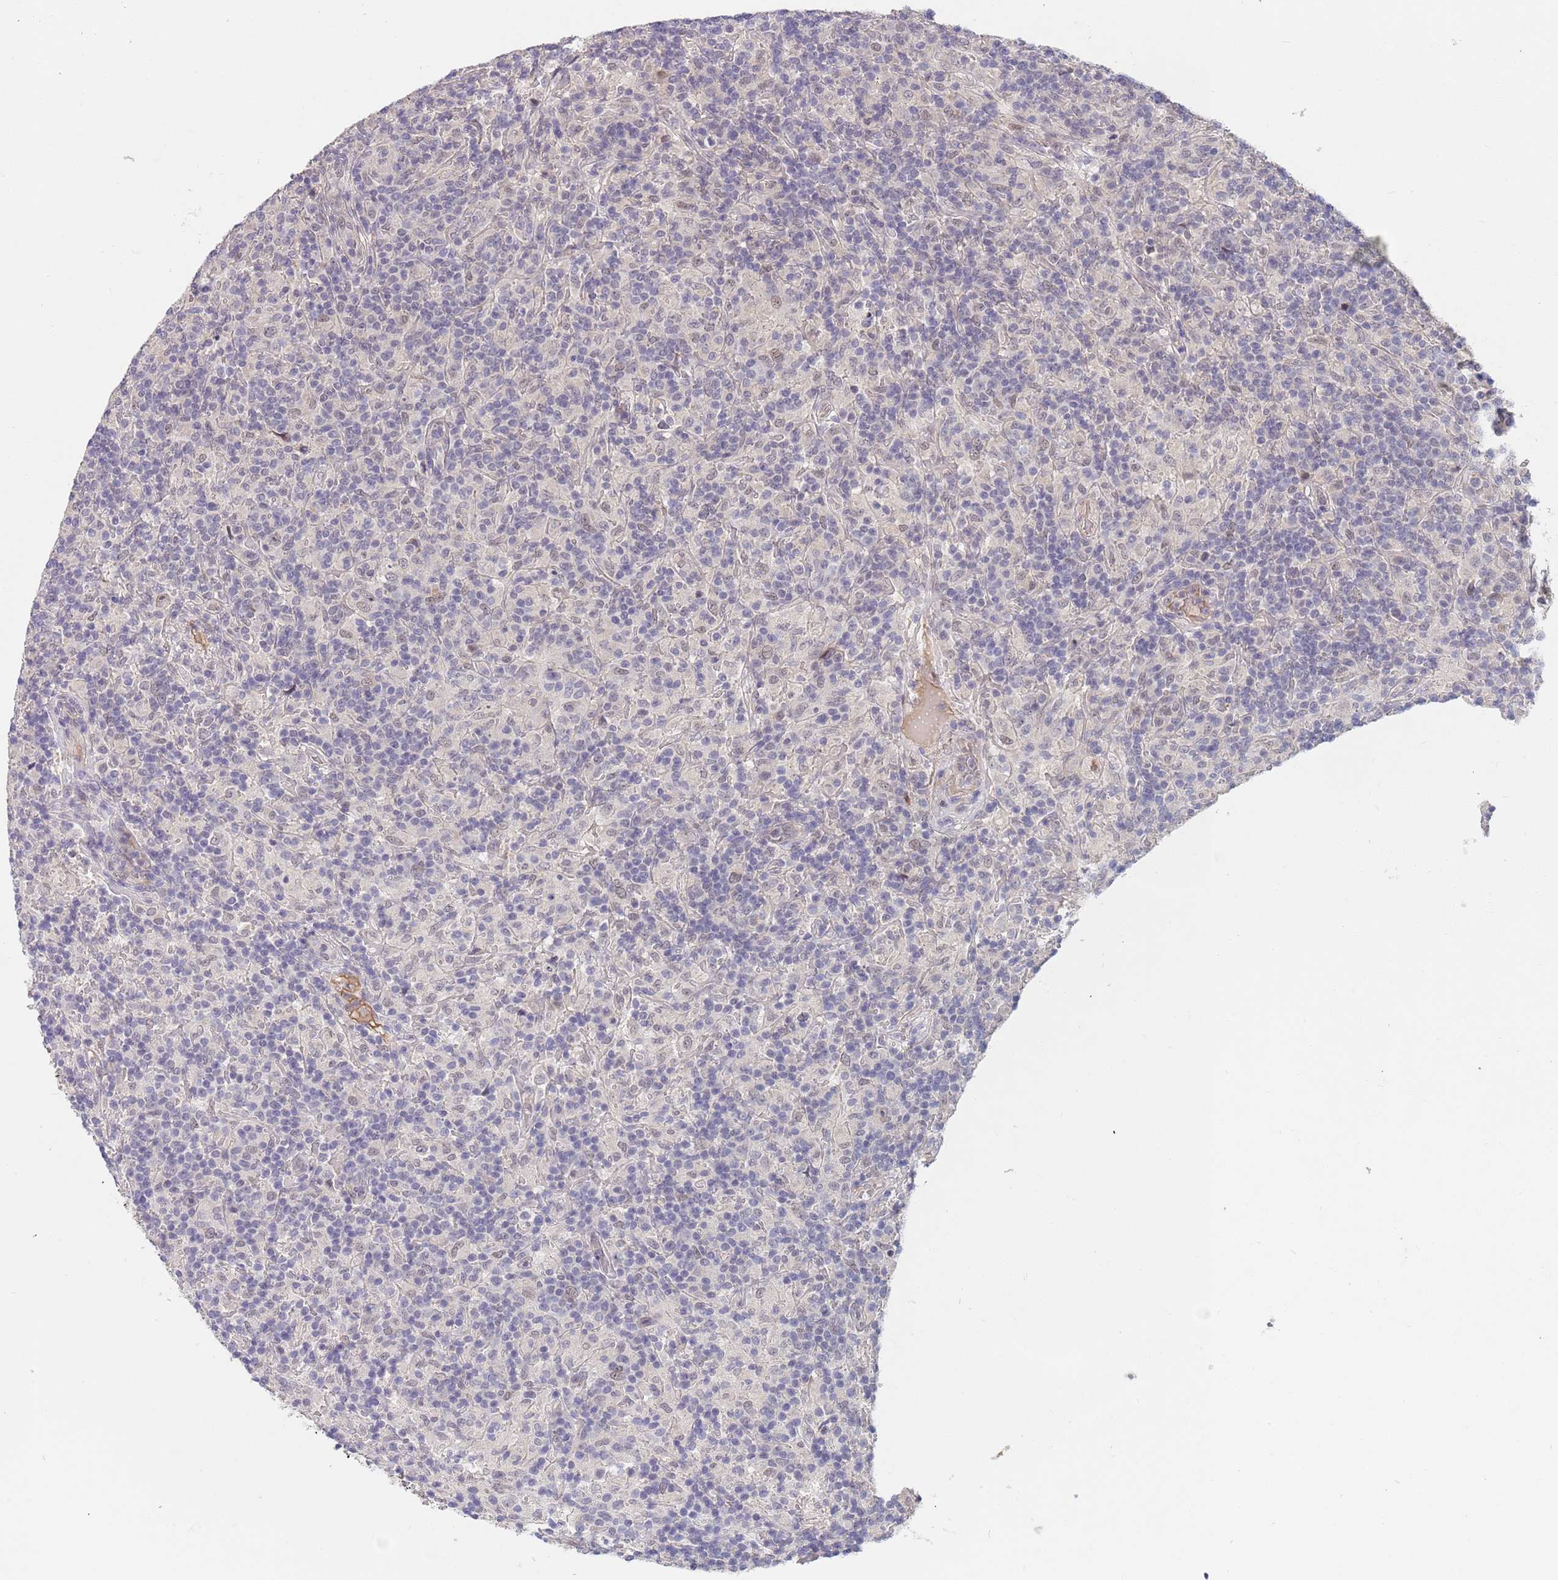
{"staining": {"intensity": "weak", "quantity": "<25%", "location": "nuclear"}, "tissue": "lymphoma", "cell_type": "Tumor cells", "image_type": "cancer", "snomed": [{"axis": "morphology", "description": "Hodgkin's disease, NOS"}, {"axis": "topography", "description": "Lymph node"}], "caption": "Immunohistochemical staining of lymphoma shows no significant staining in tumor cells.", "gene": "B4GALT4", "patient": {"sex": "male", "age": 70}}